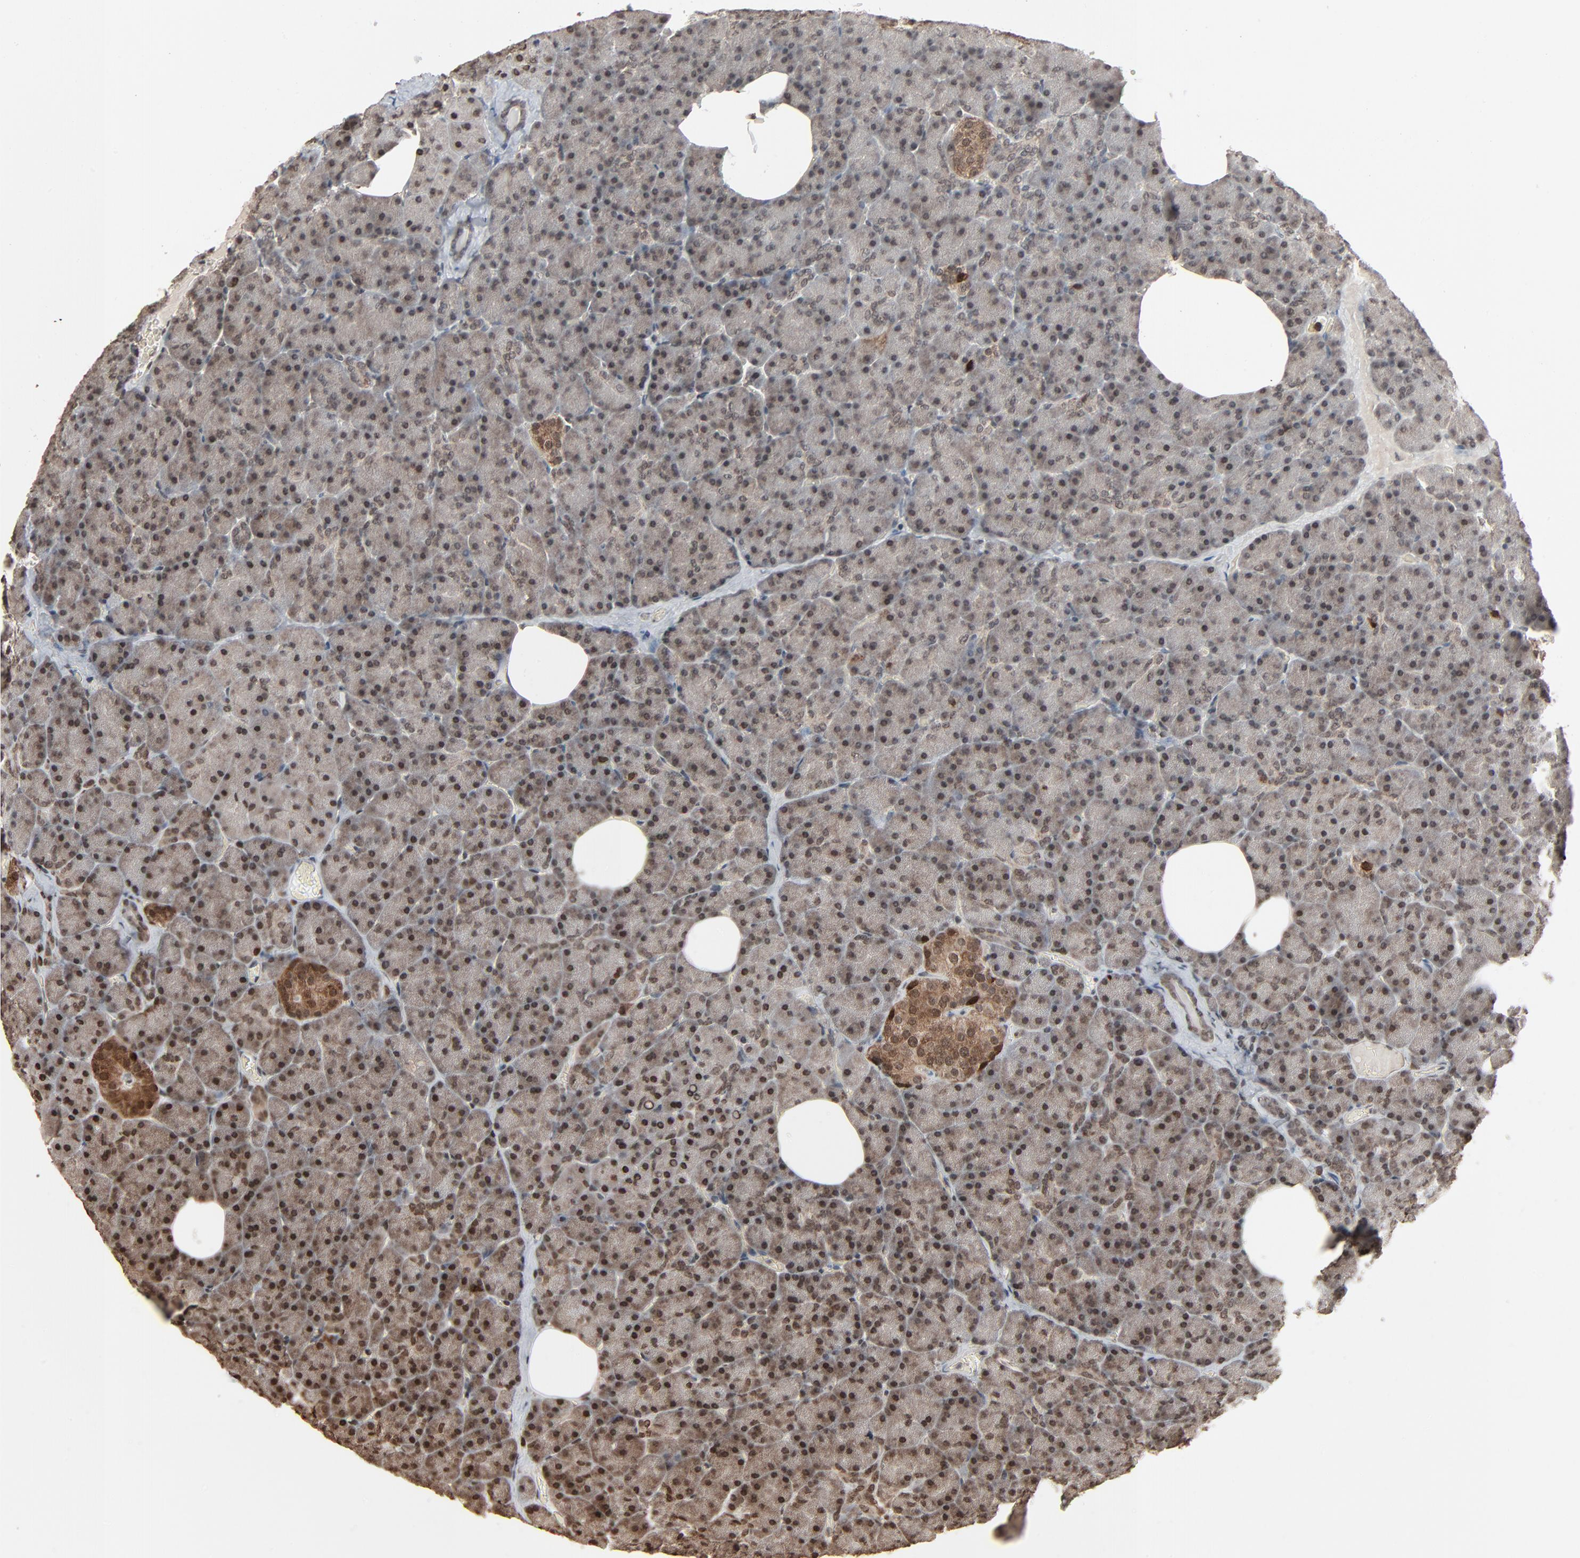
{"staining": {"intensity": "strong", "quantity": ">75%", "location": "nuclear"}, "tissue": "pancreas", "cell_type": "Exocrine glandular cells", "image_type": "normal", "snomed": [{"axis": "morphology", "description": "Normal tissue, NOS"}, {"axis": "topography", "description": "Pancreas"}], "caption": "A histopathology image of pancreas stained for a protein reveals strong nuclear brown staining in exocrine glandular cells. The staining was performed using DAB (3,3'-diaminobenzidine), with brown indicating positive protein expression. Nuclei are stained blue with hematoxylin.", "gene": "RPS6KA3", "patient": {"sex": "female", "age": 35}}